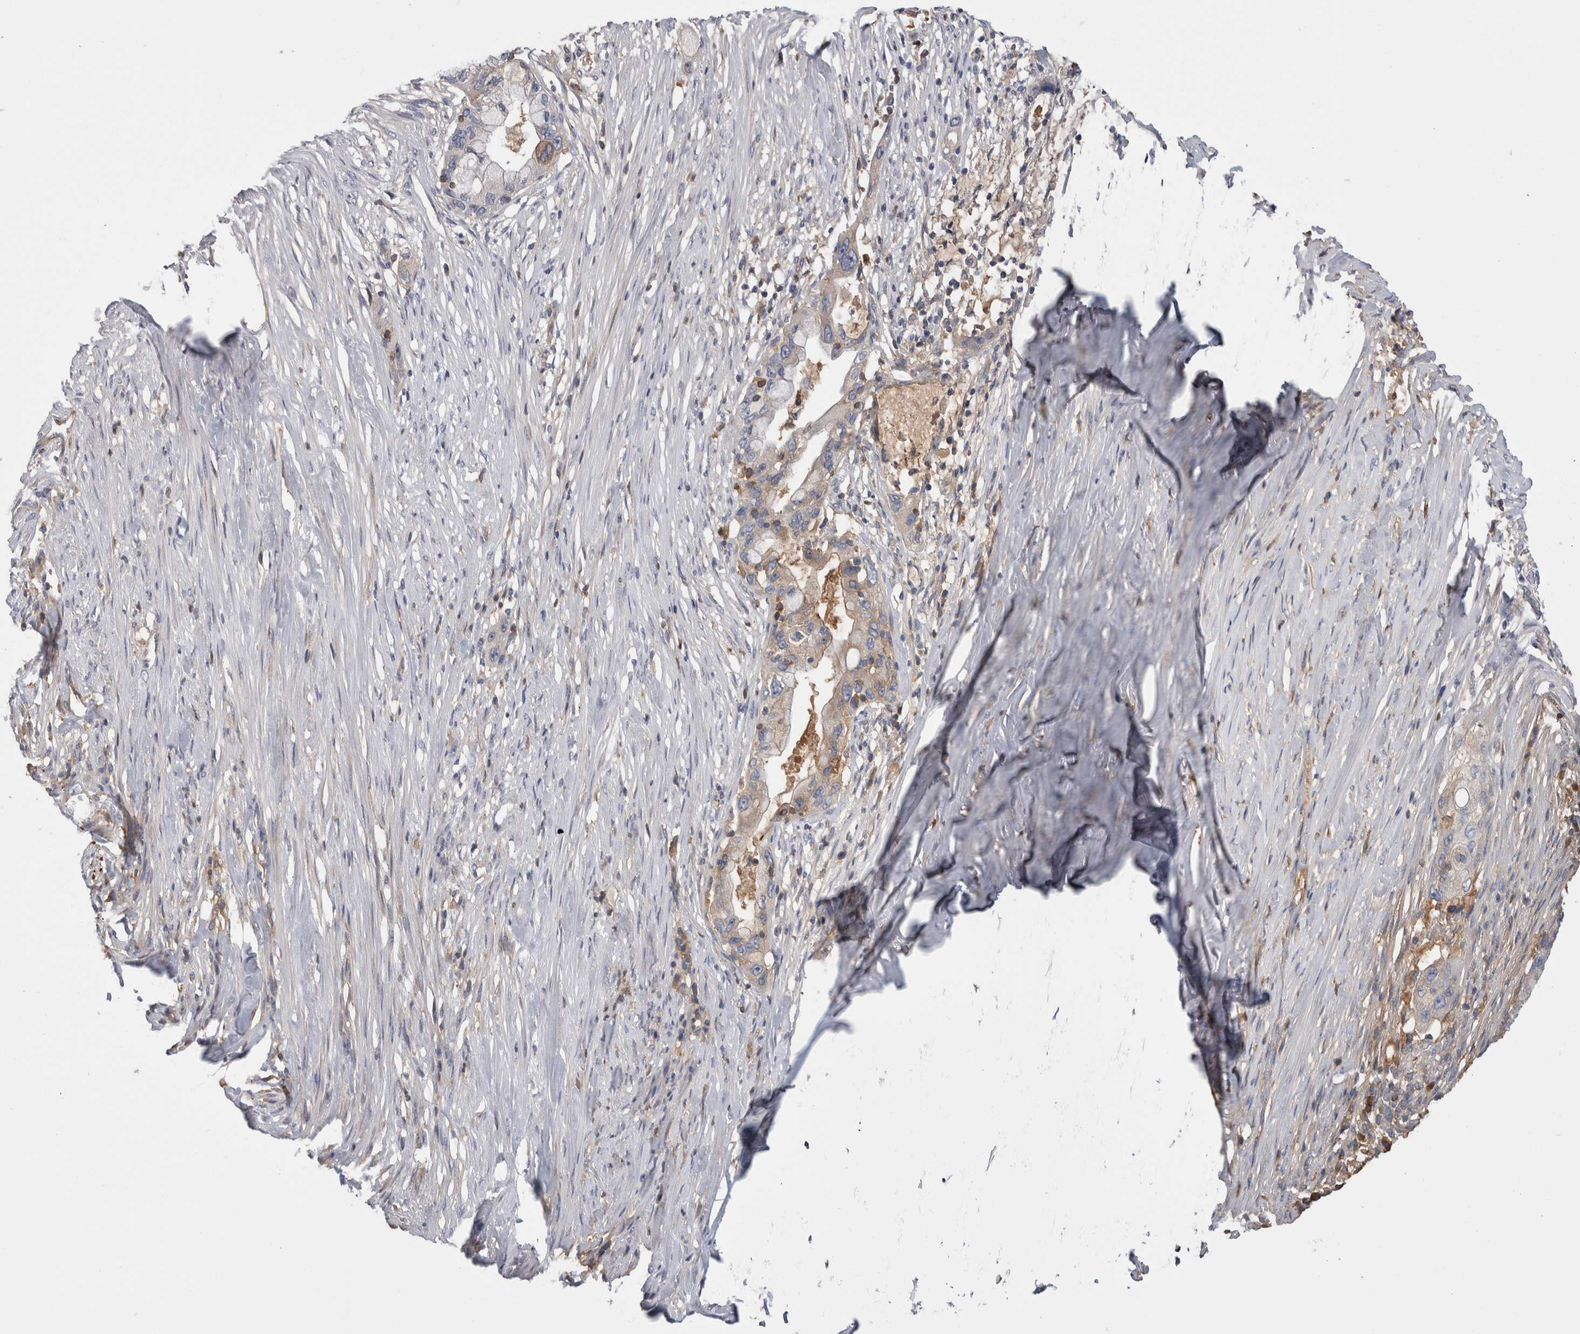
{"staining": {"intensity": "weak", "quantity": "<25%", "location": "cytoplasmic/membranous"}, "tissue": "pancreatic cancer", "cell_type": "Tumor cells", "image_type": "cancer", "snomed": [{"axis": "morphology", "description": "Adenocarcinoma, NOS"}, {"axis": "topography", "description": "Pancreas"}], "caption": "High magnification brightfield microscopy of adenocarcinoma (pancreatic) stained with DAB (brown) and counterstained with hematoxylin (blue): tumor cells show no significant positivity.", "gene": "TBCE", "patient": {"sex": "male", "age": 53}}